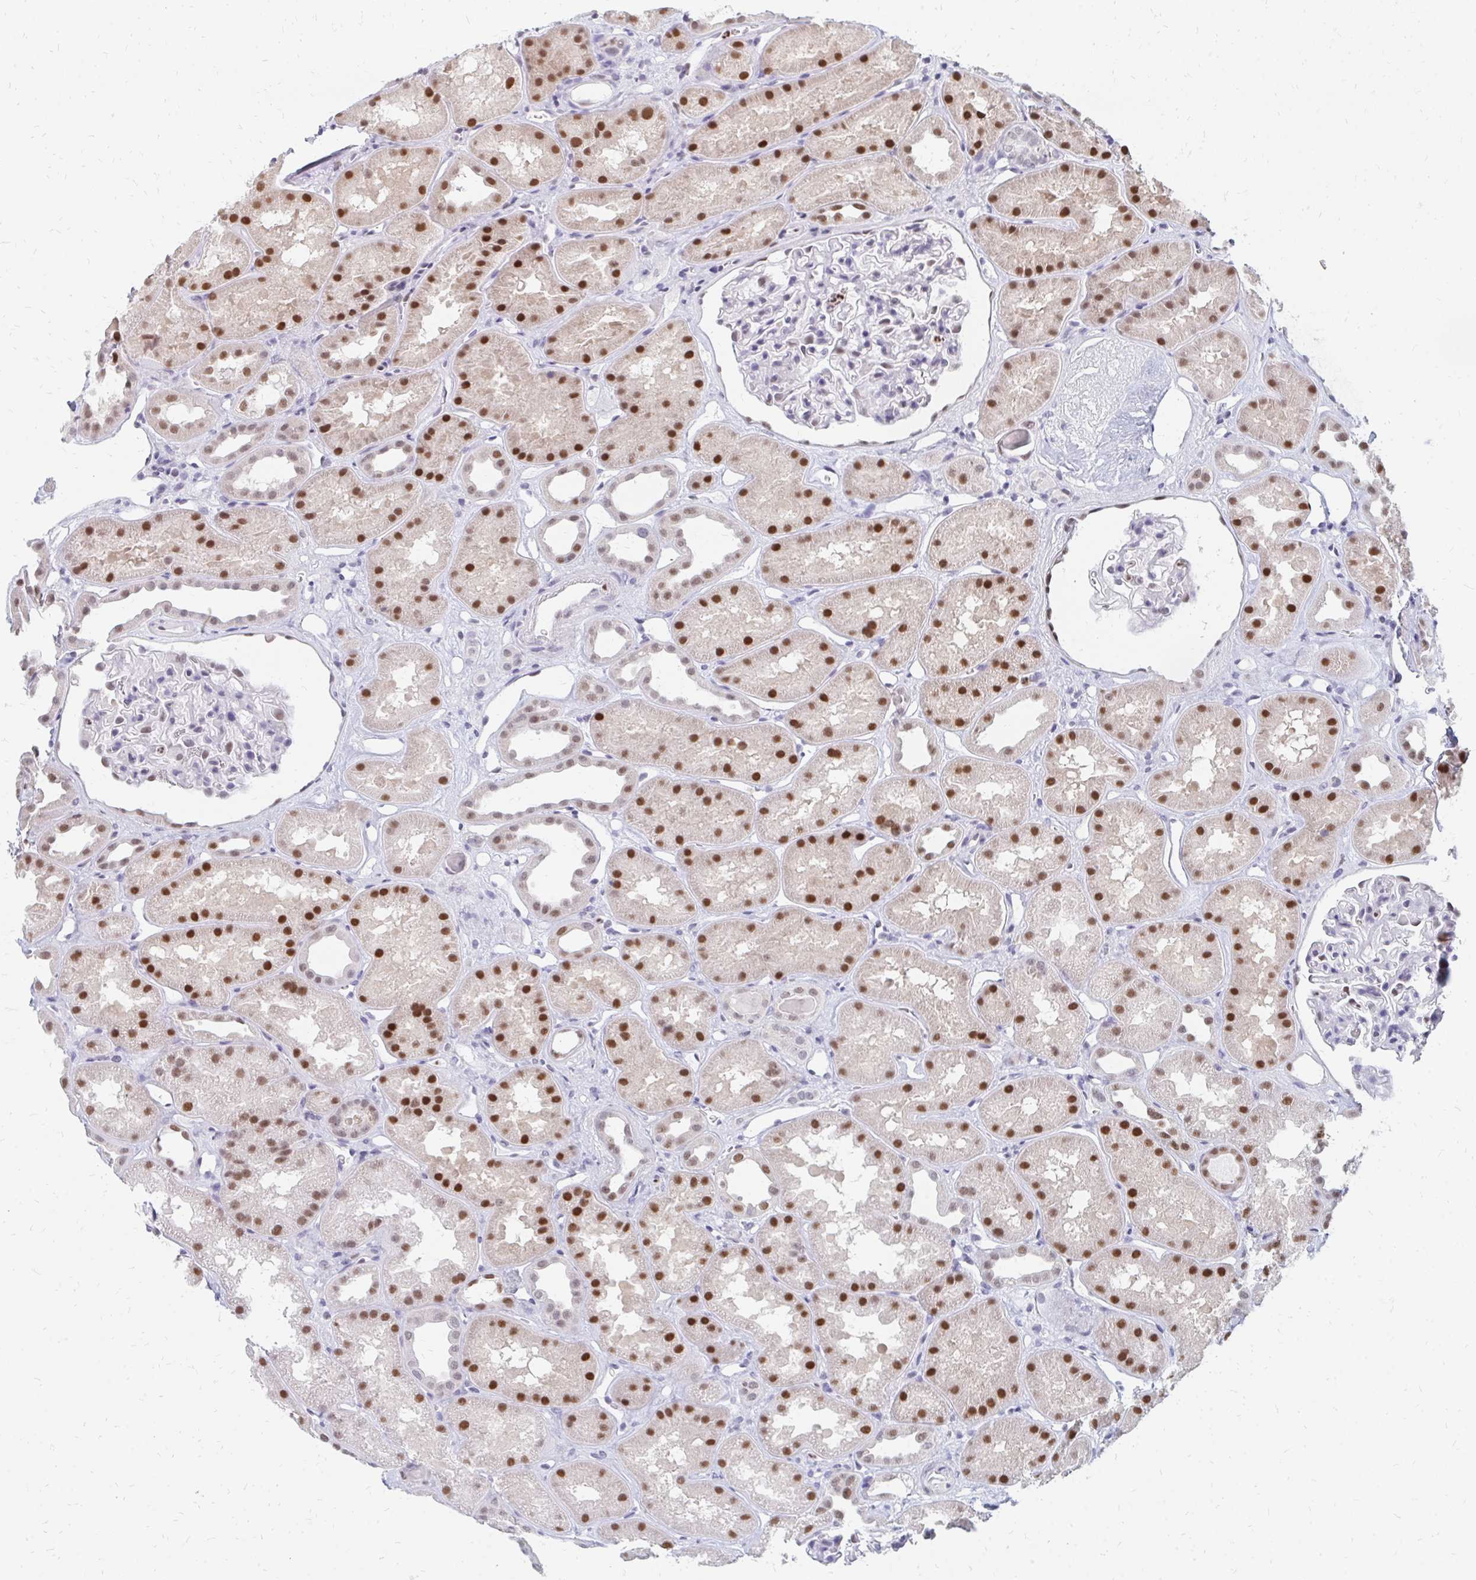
{"staining": {"intensity": "negative", "quantity": "none", "location": "none"}, "tissue": "kidney", "cell_type": "Cells in glomeruli", "image_type": "normal", "snomed": [{"axis": "morphology", "description": "Normal tissue, NOS"}, {"axis": "topography", "description": "Kidney"}], "caption": "Immunohistochemistry (IHC) image of benign human kidney stained for a protein (brown), which shows no expression in cells in glomeruli.", "gene": "PLK3", "patient": {"sex": "male", "age": 61}}